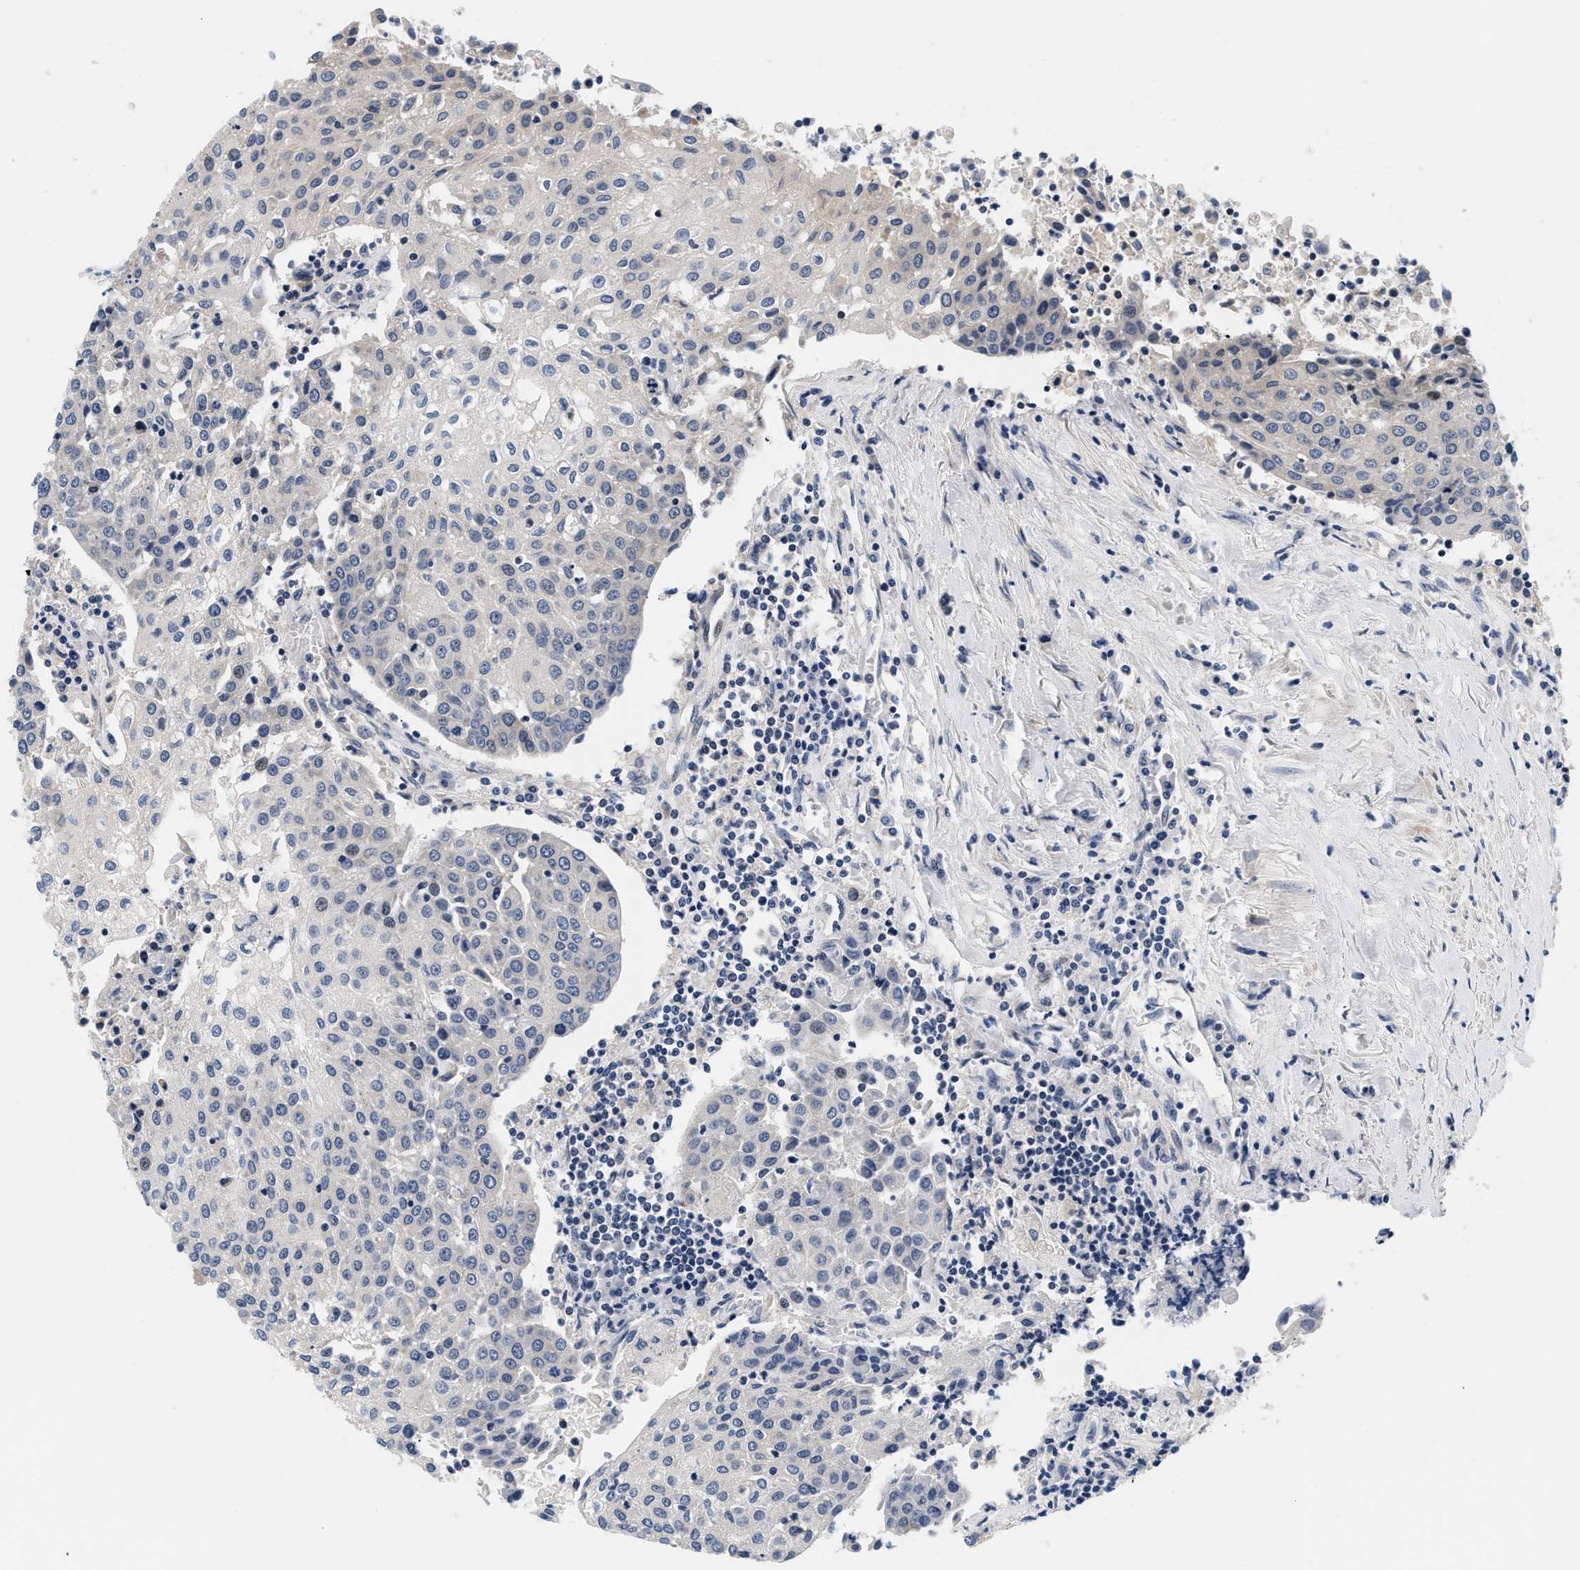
{"staining": {"intensity": "negative", "quantity": "none", "location": "none"}, "tissue": "urothelial cancer", "cell_type": "Tumor cells", "image_type": "cancer", "snomed": [{"axis": "morphology", "description": "Urothelial carcinoma, High grade"}, {"axis": "topography", "description": "Urinary bladder"}], "caption": "A histopathology image of urothelial cancer stained for a protein shows no brown staining in tumor cells.", "gene": "PDP1", "patient": {"sex": "female", "age": 85}}